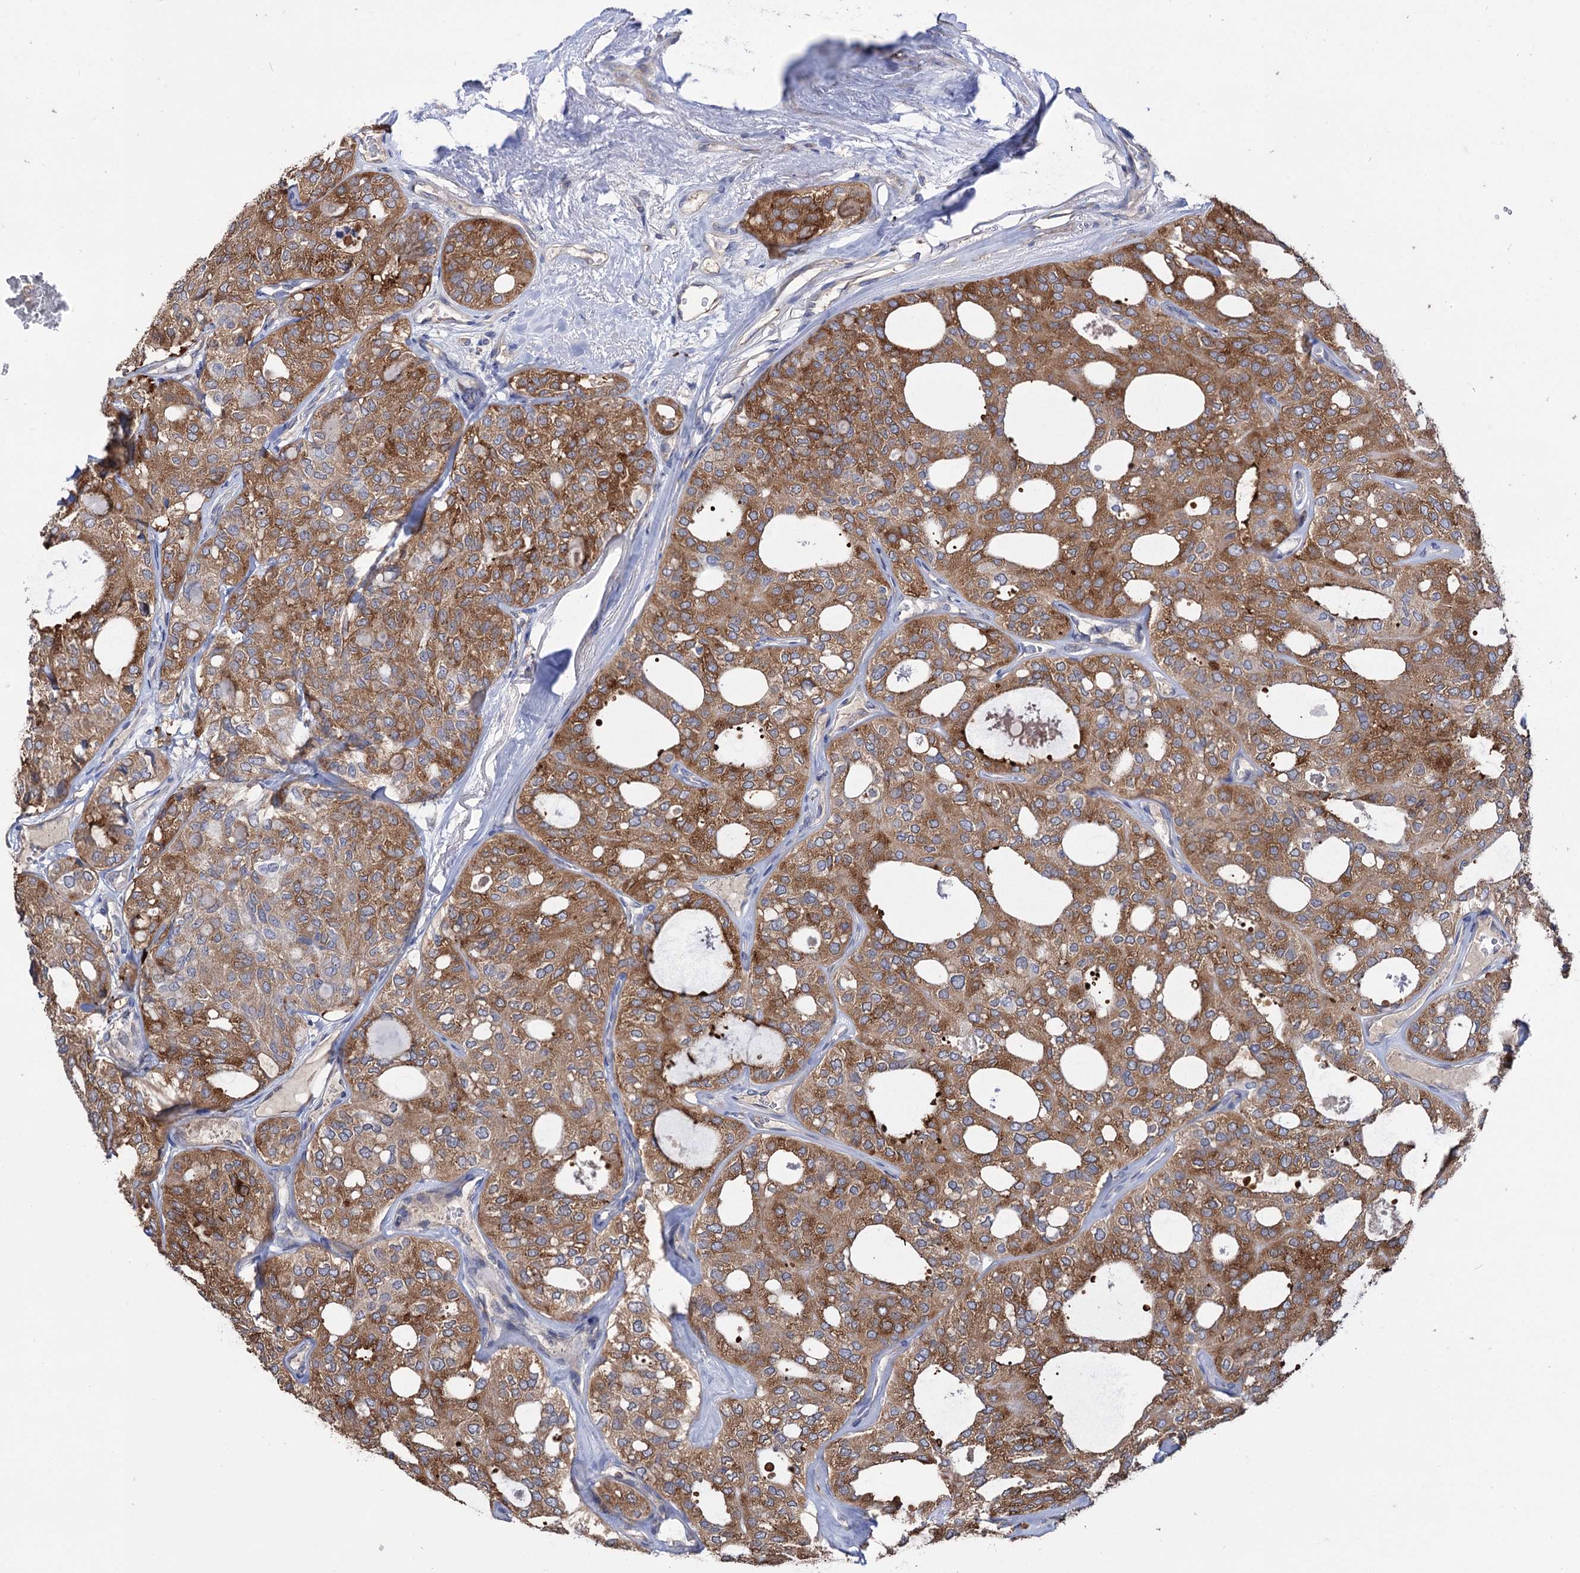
{"staining": {"intensity": "strong", "quantity": ">75%", "location": "cytoplasmic/membranous"}, "tissue": "thyroid cancer", "cell_type": "Tumor cells", "image_type": "cancer", "snomed": [{"axis": "morphology", "description": "Follicular adenoma carcinoma, NOS"}, {"axis": "topography", "description": "Thyroid gland"}], "caption": "Immunohistochemistry (DAB (3,3'-diaminobenzidine)) staining of human thyroid follicular adenoma carcinoma shows strong cytoplasmic/membranous protein staining in approximately >75% of tumor cells.", "gene": "BBS4", "patient": {"sex": "male", "age": 75}}